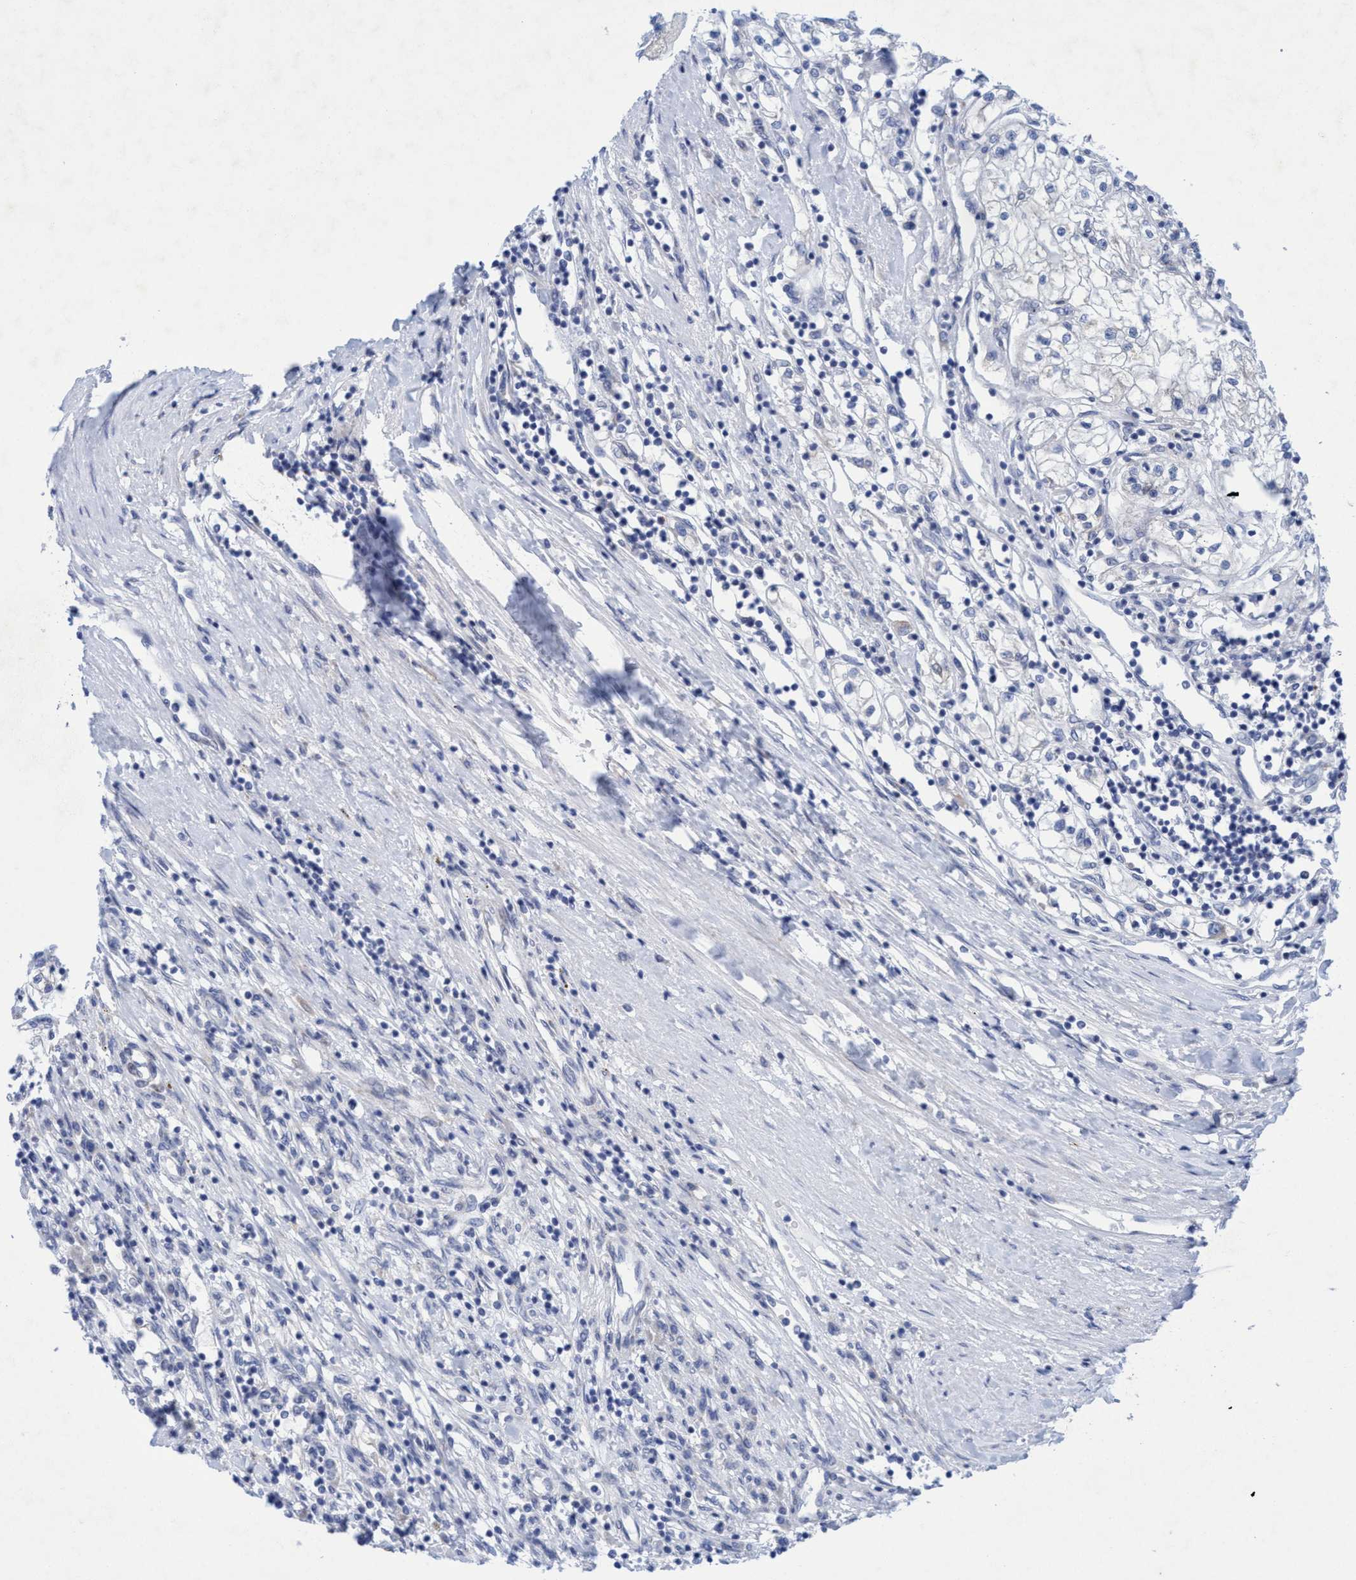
{"staining": {"intensity": "negative", "quantity": "none", "location": "none"}, "tissue": "renal cancer", "cell_type": "Tumor cells", "image_type": "cancer", "snomed": [{"axis": "morphology", "description": "Adenocarcinoma, NOS"}, {"axis": "topography", "description": "Kidney"}], "caption": "An immunohistochemistry photomicrograph of renal cancer is shown. There is no staining in tumor cells of renal cancer. The staining is performed using DAB (3,3'-diaminobenzidine) brown chromogen with nuclei counter-stained in using hematoxylin.", "gene": "RSAD1", "patient": {"sex": "male", "age": 68}}